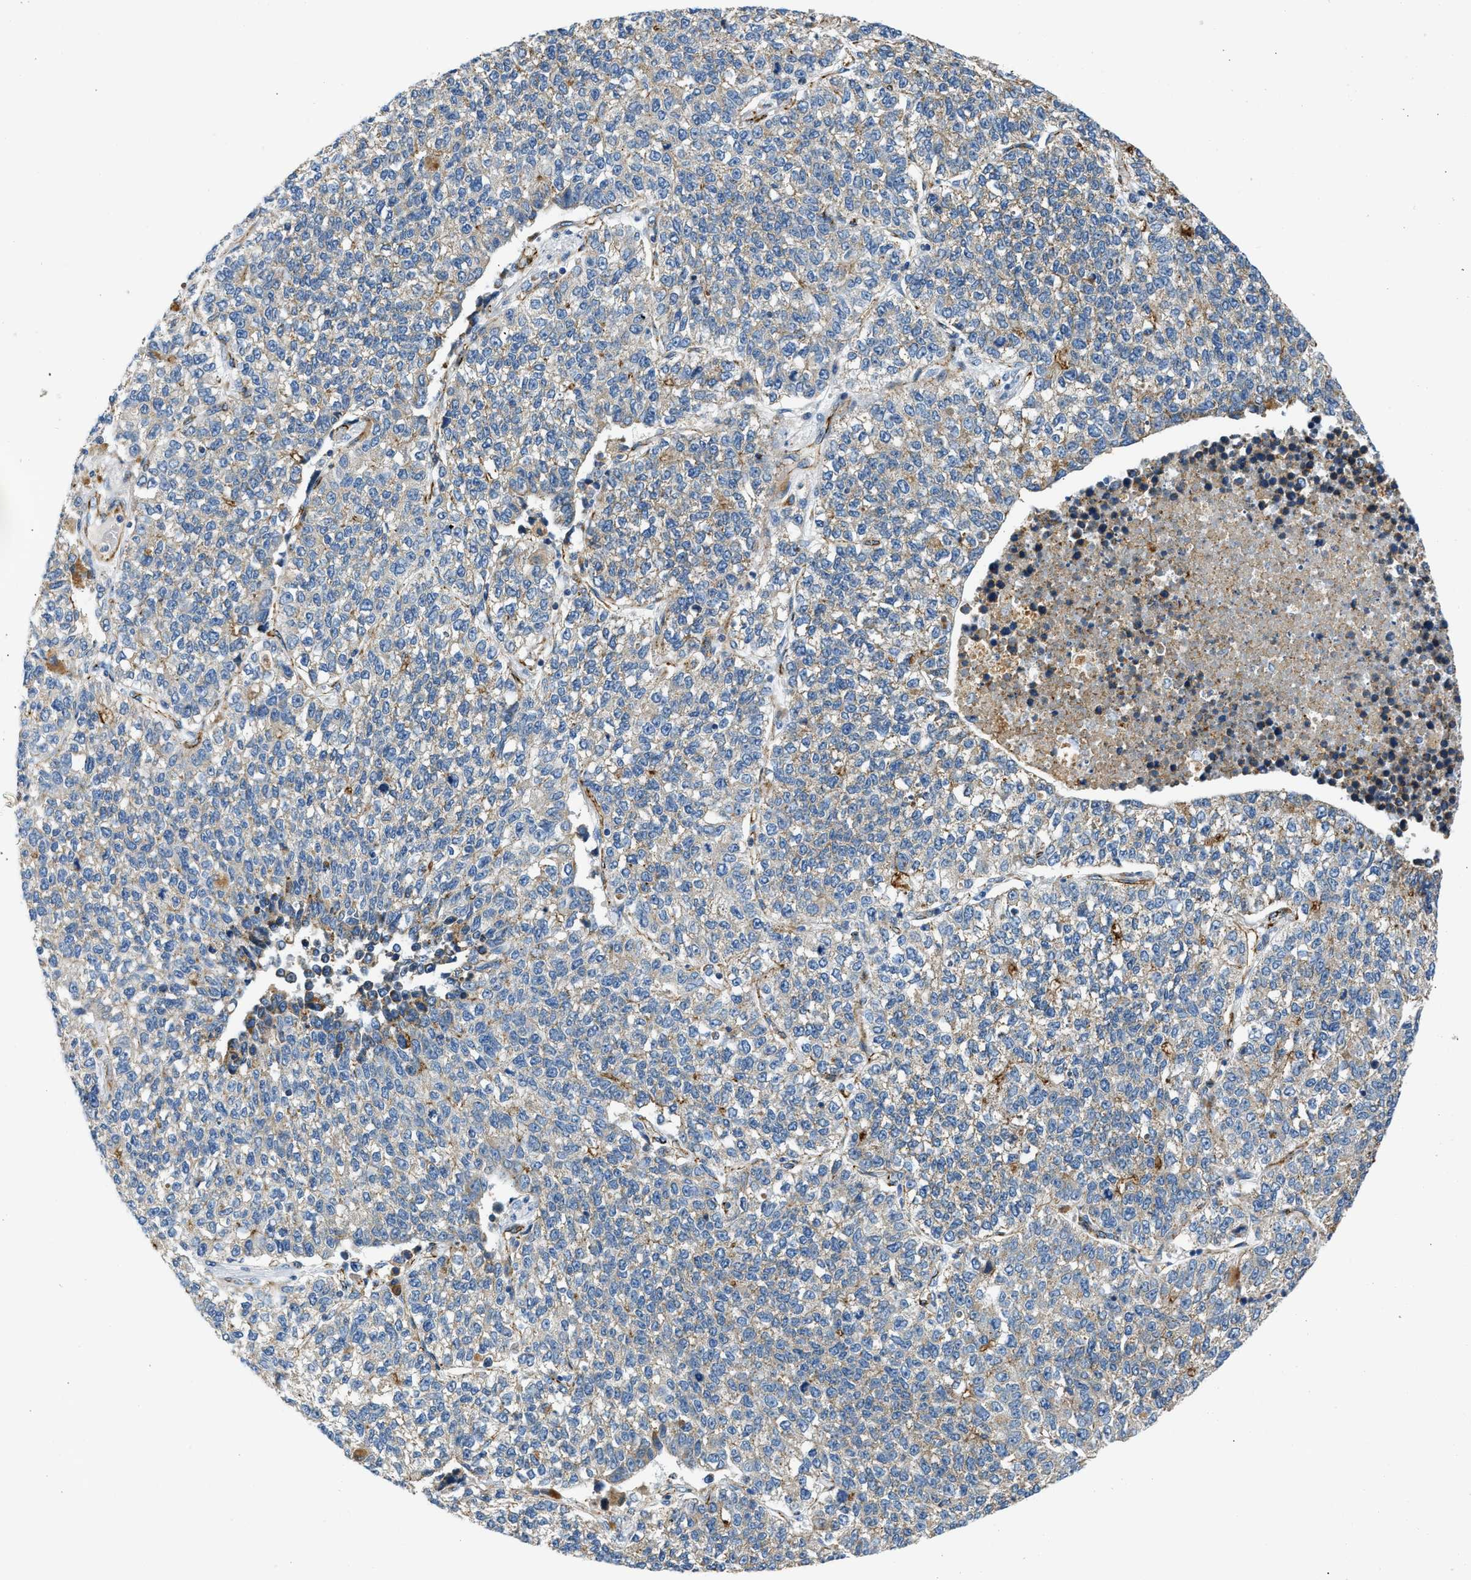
{"staining": {"intensity": "weak", "quantity": "25%-75%", "location": "cytoplasmic/membranous"}, "tissue": "lung cancer", "cell_type": "Tumor cells", "image_type": "cancer", "snomed": [{"axis": "morphology", "description": "Adenocarcinoma, NOS"}, {"axis": "topography", "description": "Lung"}], "caption": "Lung cancer stained with DAB (3,3'-diaminobenzidine) immunohistochemistry (IHC) demonstrates low levels of weak cytoplasmic/membranous positivity in about 25%-75% of tumor cells.", "gene": "ULK4", "patient": {"sex": "male", "age": 49}}